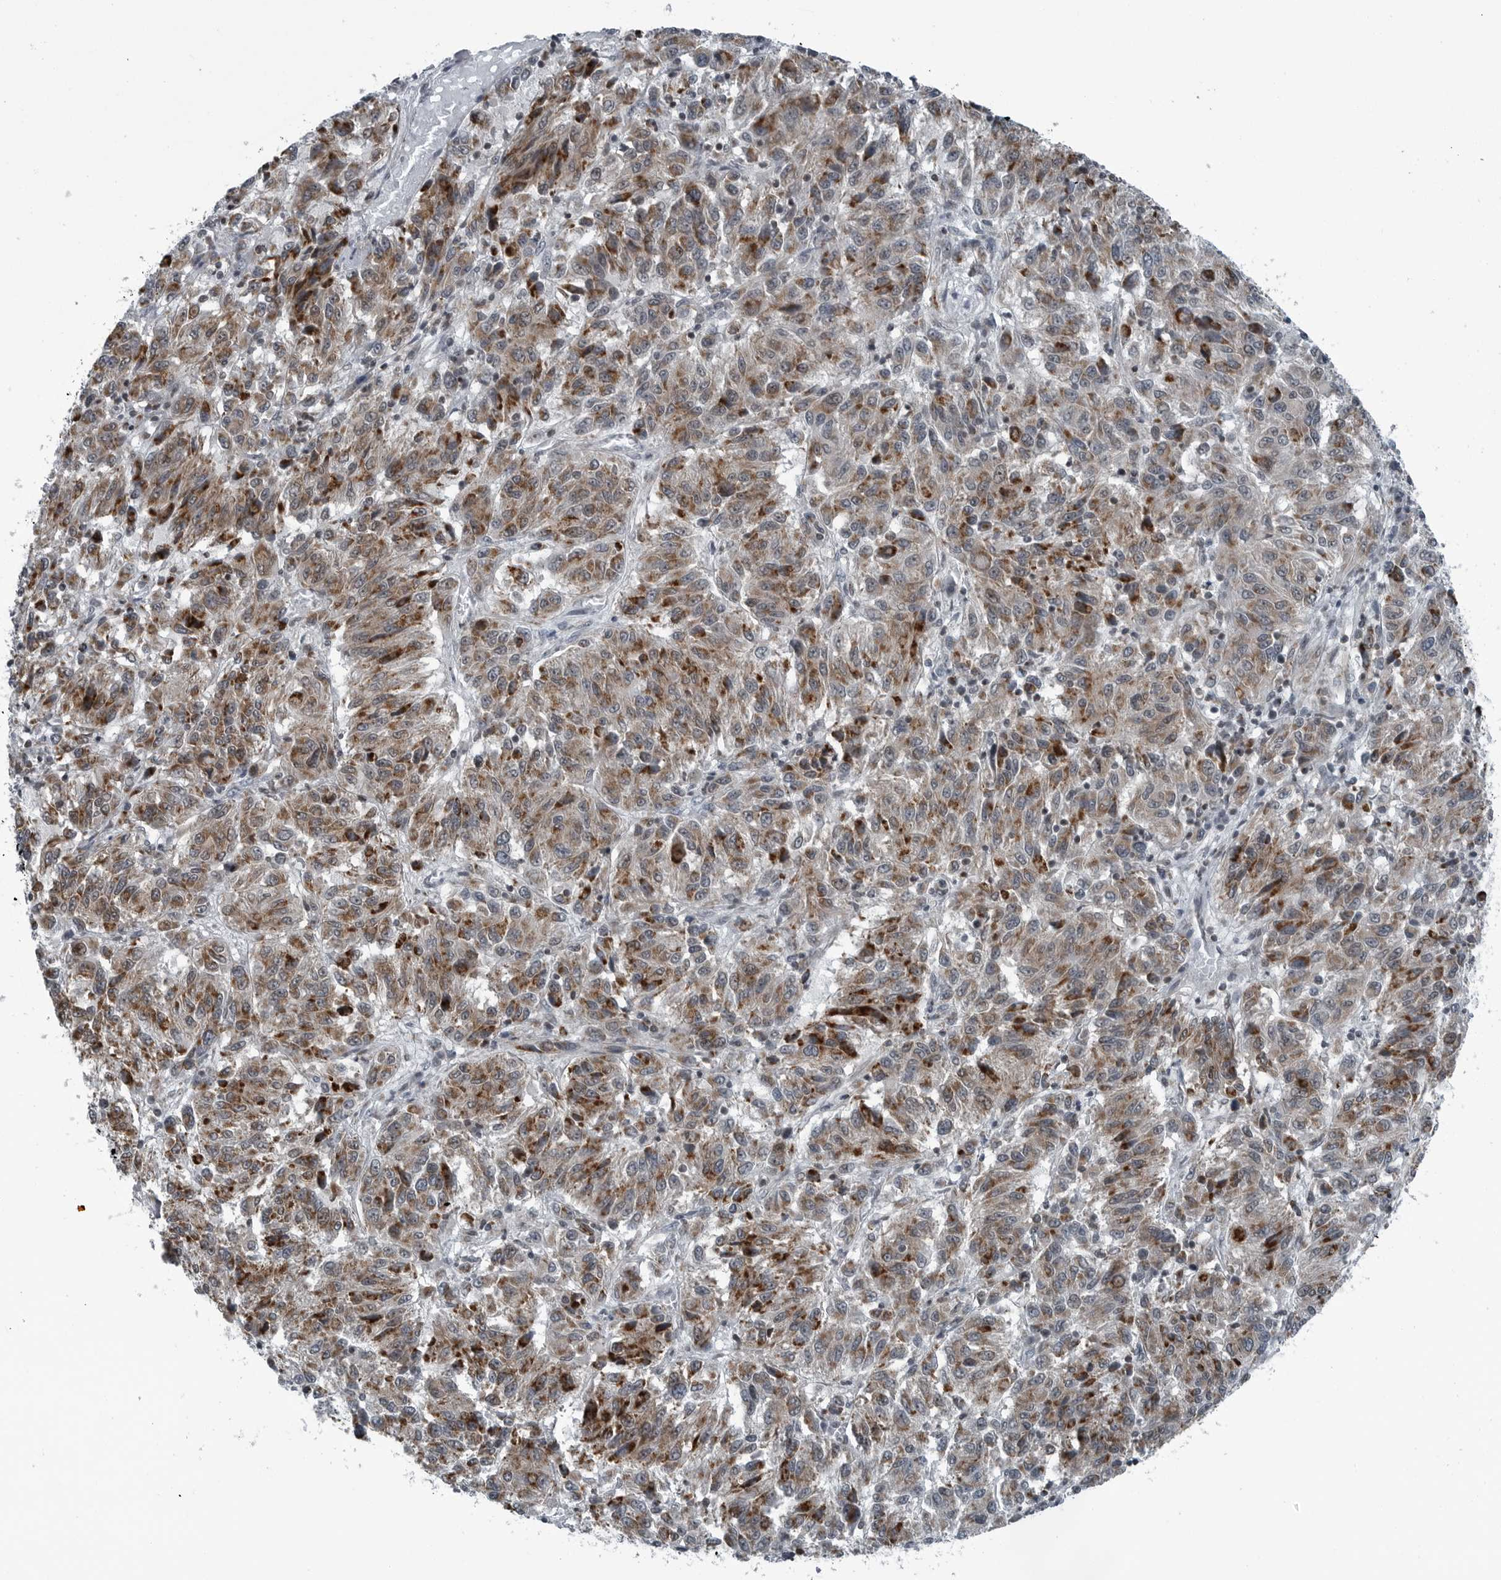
{"staining": {"intensity": "moderate", "quantity": "25%-75%", "location": "cytoplasmic/membranous"}, "tissue": "melanoma", "cell_type": "Tumor cells", "image_type": "cancer", "snomed": [{"axis": "morphology", "description": "Malignant melanoma, NOS"}, {"axis": "topography", "description": "Skin"}], "caption": "Immunohistochemical staining of melanoma shows medium levels of moderate cytoplasmic/membranous protein staining in about 25%-75% of tumor cells.", "gene": "GAK", "patient": {"sex": "female", "age": 82}}